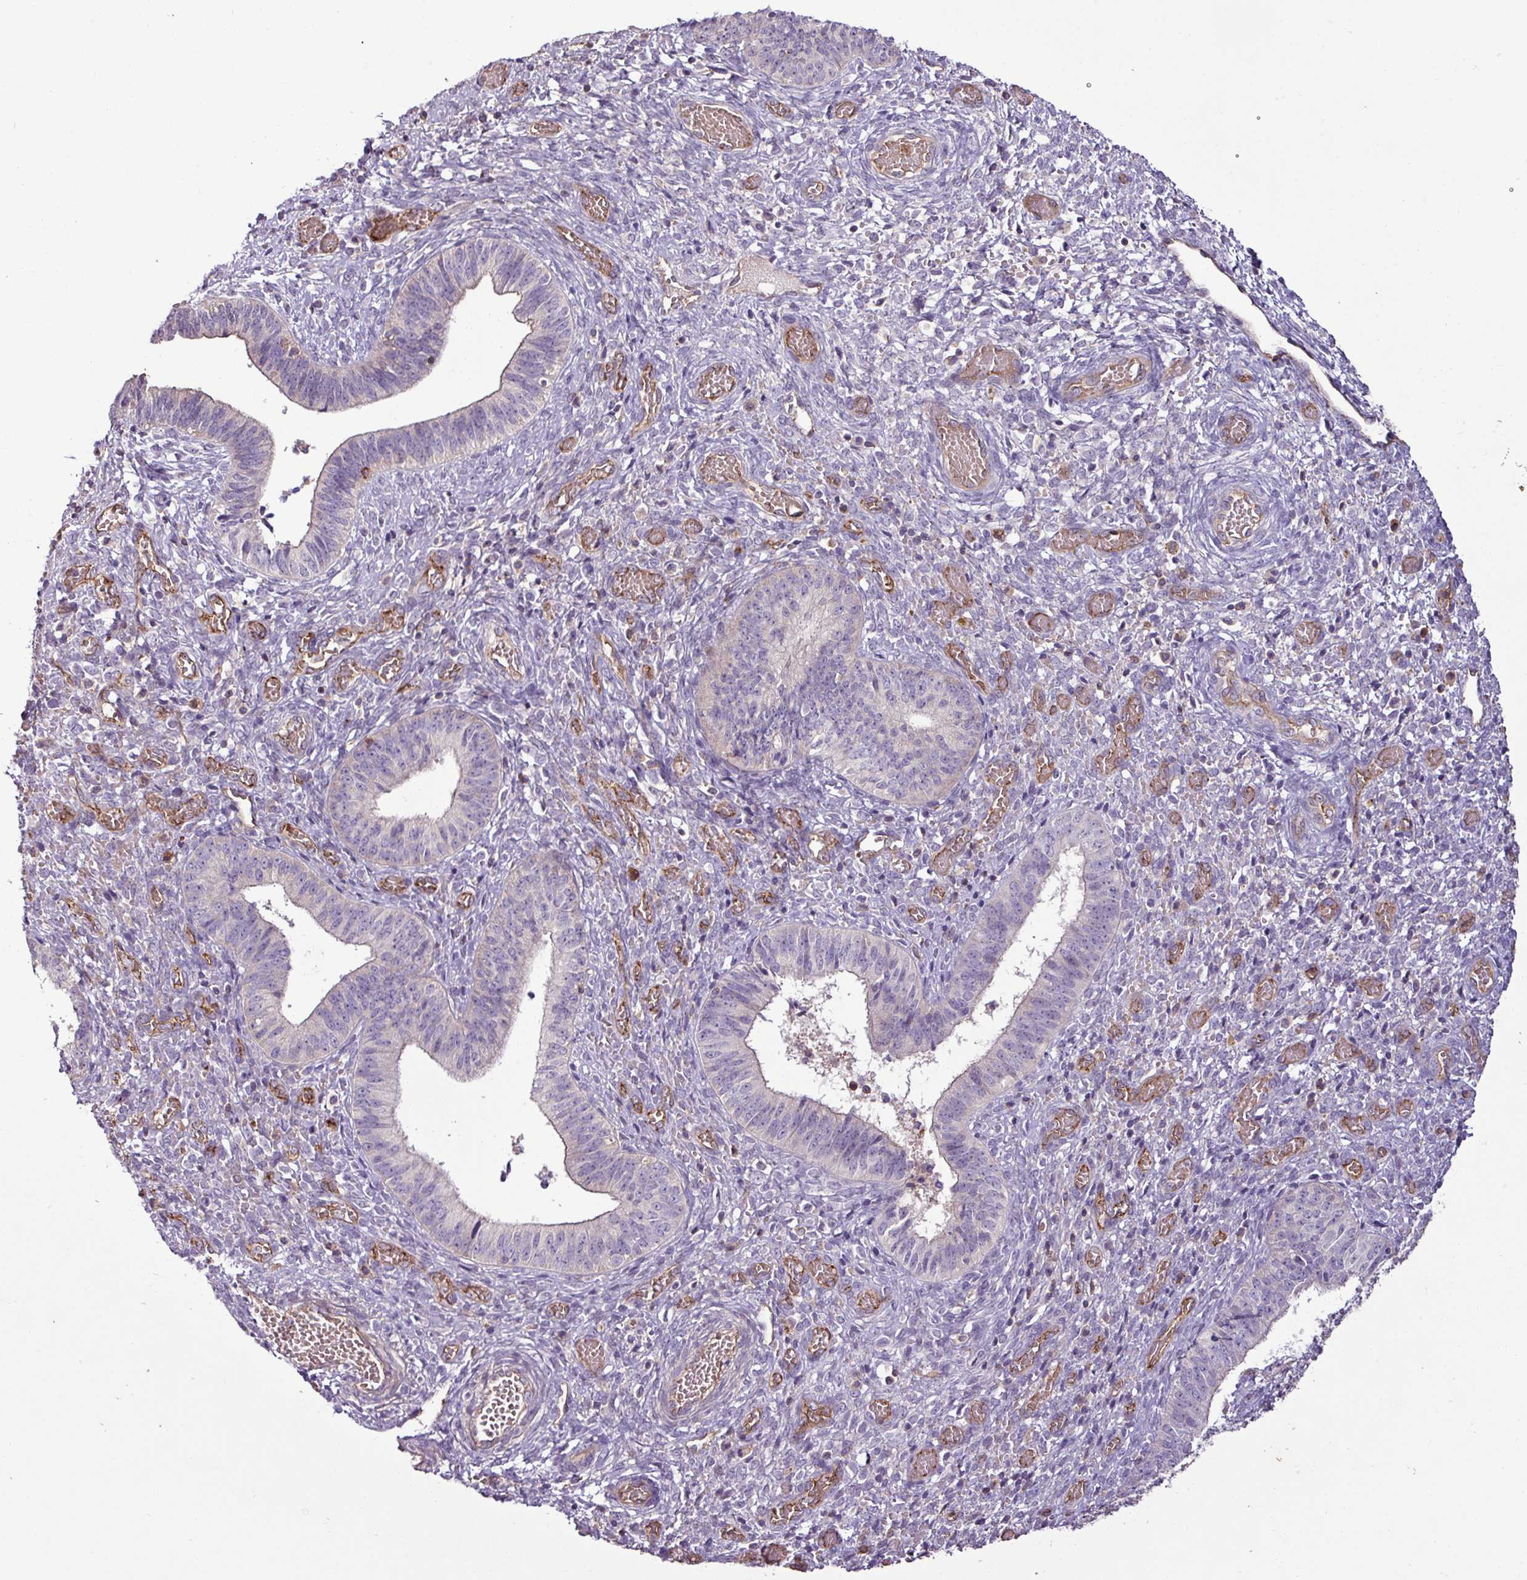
{"staining": {"intensity": "negative", "quantity": "none", "location": "none"}, "tissue": "cervical cancer", "cell_type": "Tumor cells", "image_type": "cancer", "snomed": [{"axis": "morphology", "description": "Squamous cell carcinoma, NOS"}, {"axis": "topography", "description": "Cervix"}], "caption": "The immunohistochemistry image has no significant positivity in tumor cells of cervical squamous cell carcinoma tissue.", "gene": "ZNF106", "patient": {"sex": "female", "age": 59}}